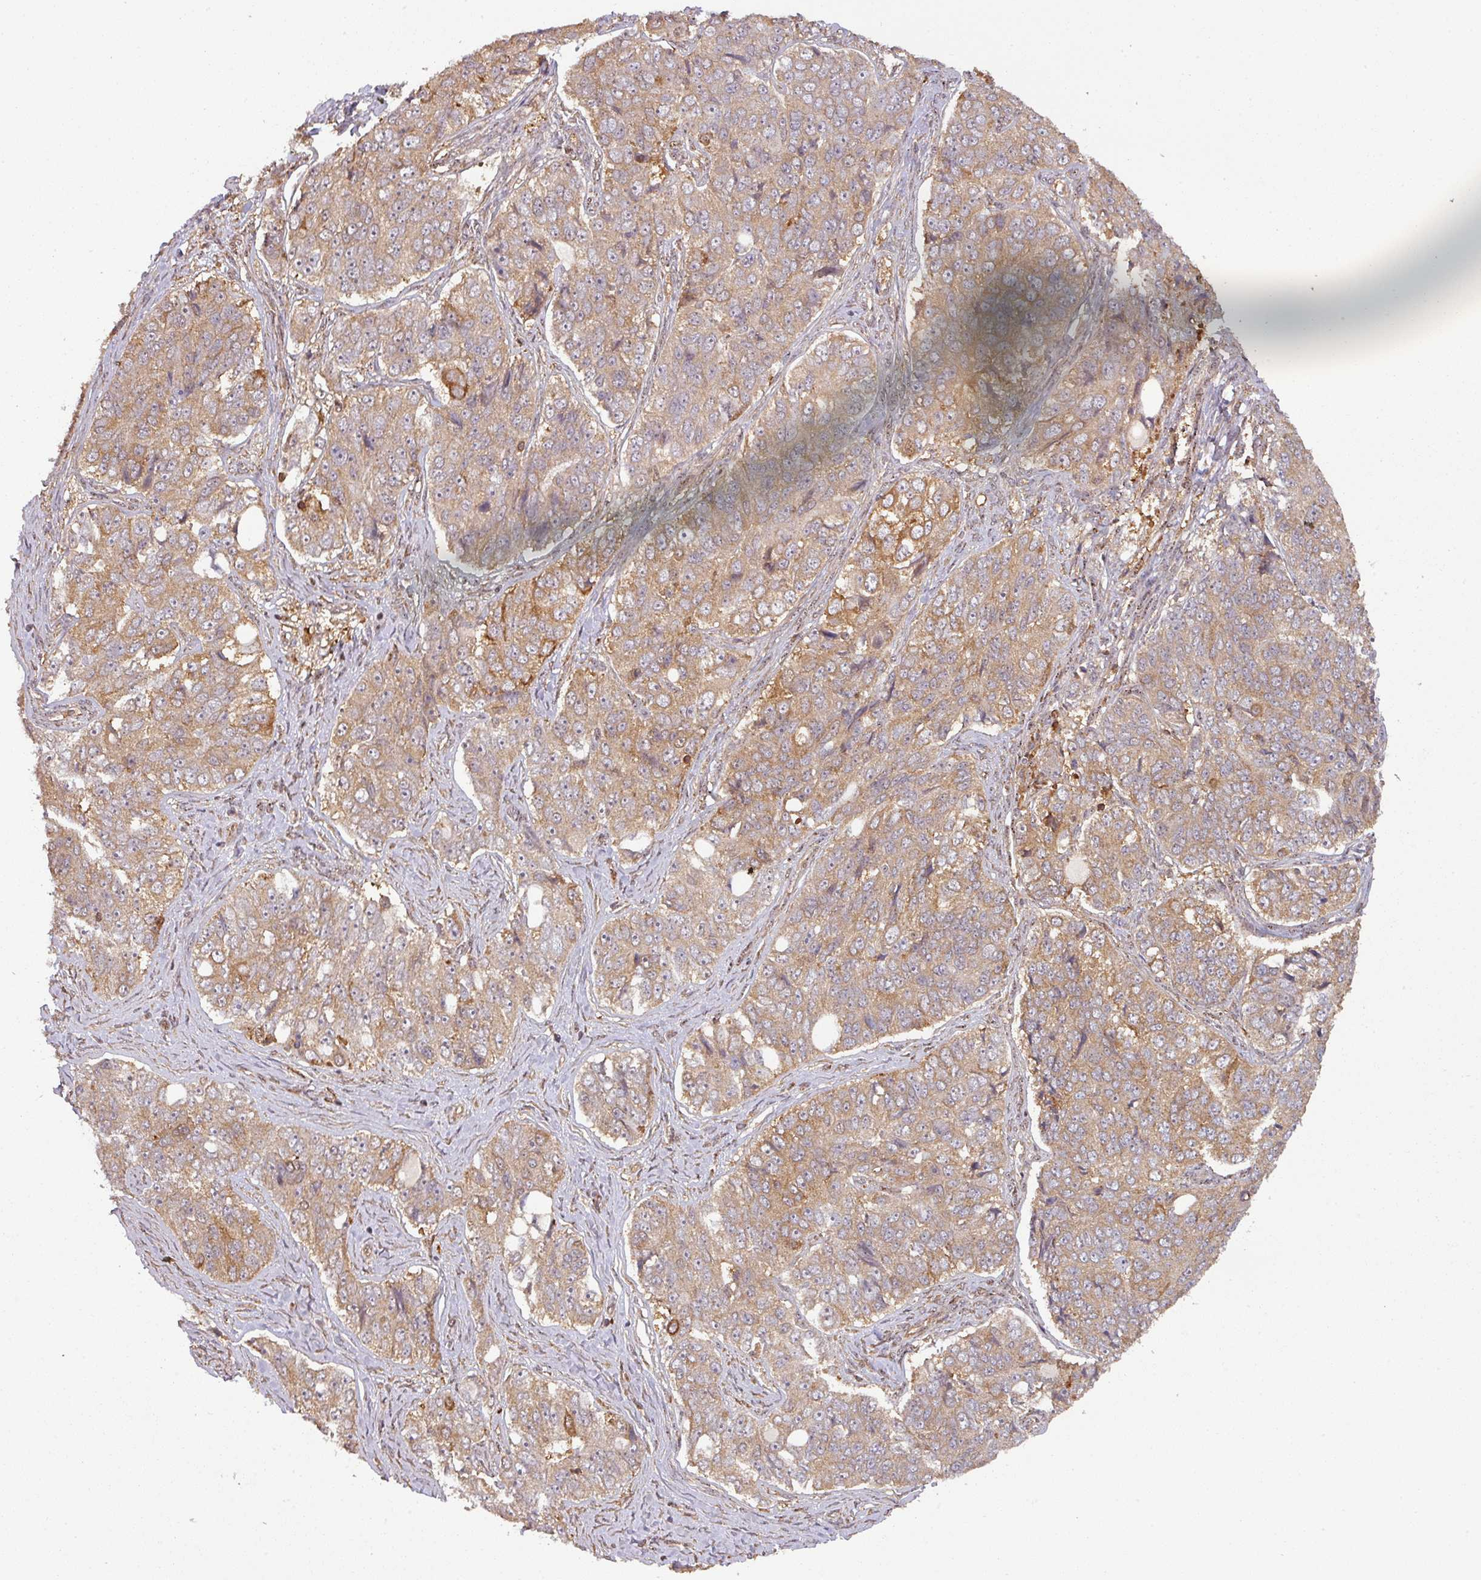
{"staining": {"intensity": "moderate", "quantity": ">75%", "location": "cytoplasmic/membranous"}, "tissue": "ovarian cancer", "cell_type": "Tumor cells", "image_type": "cancer", "snomed": [{"axis": "morphology", "description": "Carcinoma, endometroid"}, {"axis": "topography", "description": "Ovary"}], "caption": "Protein staining exhibits moderate cytoplasmic/membranous staining in approximately >75% of tumor cells in endometroid carcinoma (ovarian).", "gene": "ZNF322", "patient": {"sex": "female", "age": 51}}